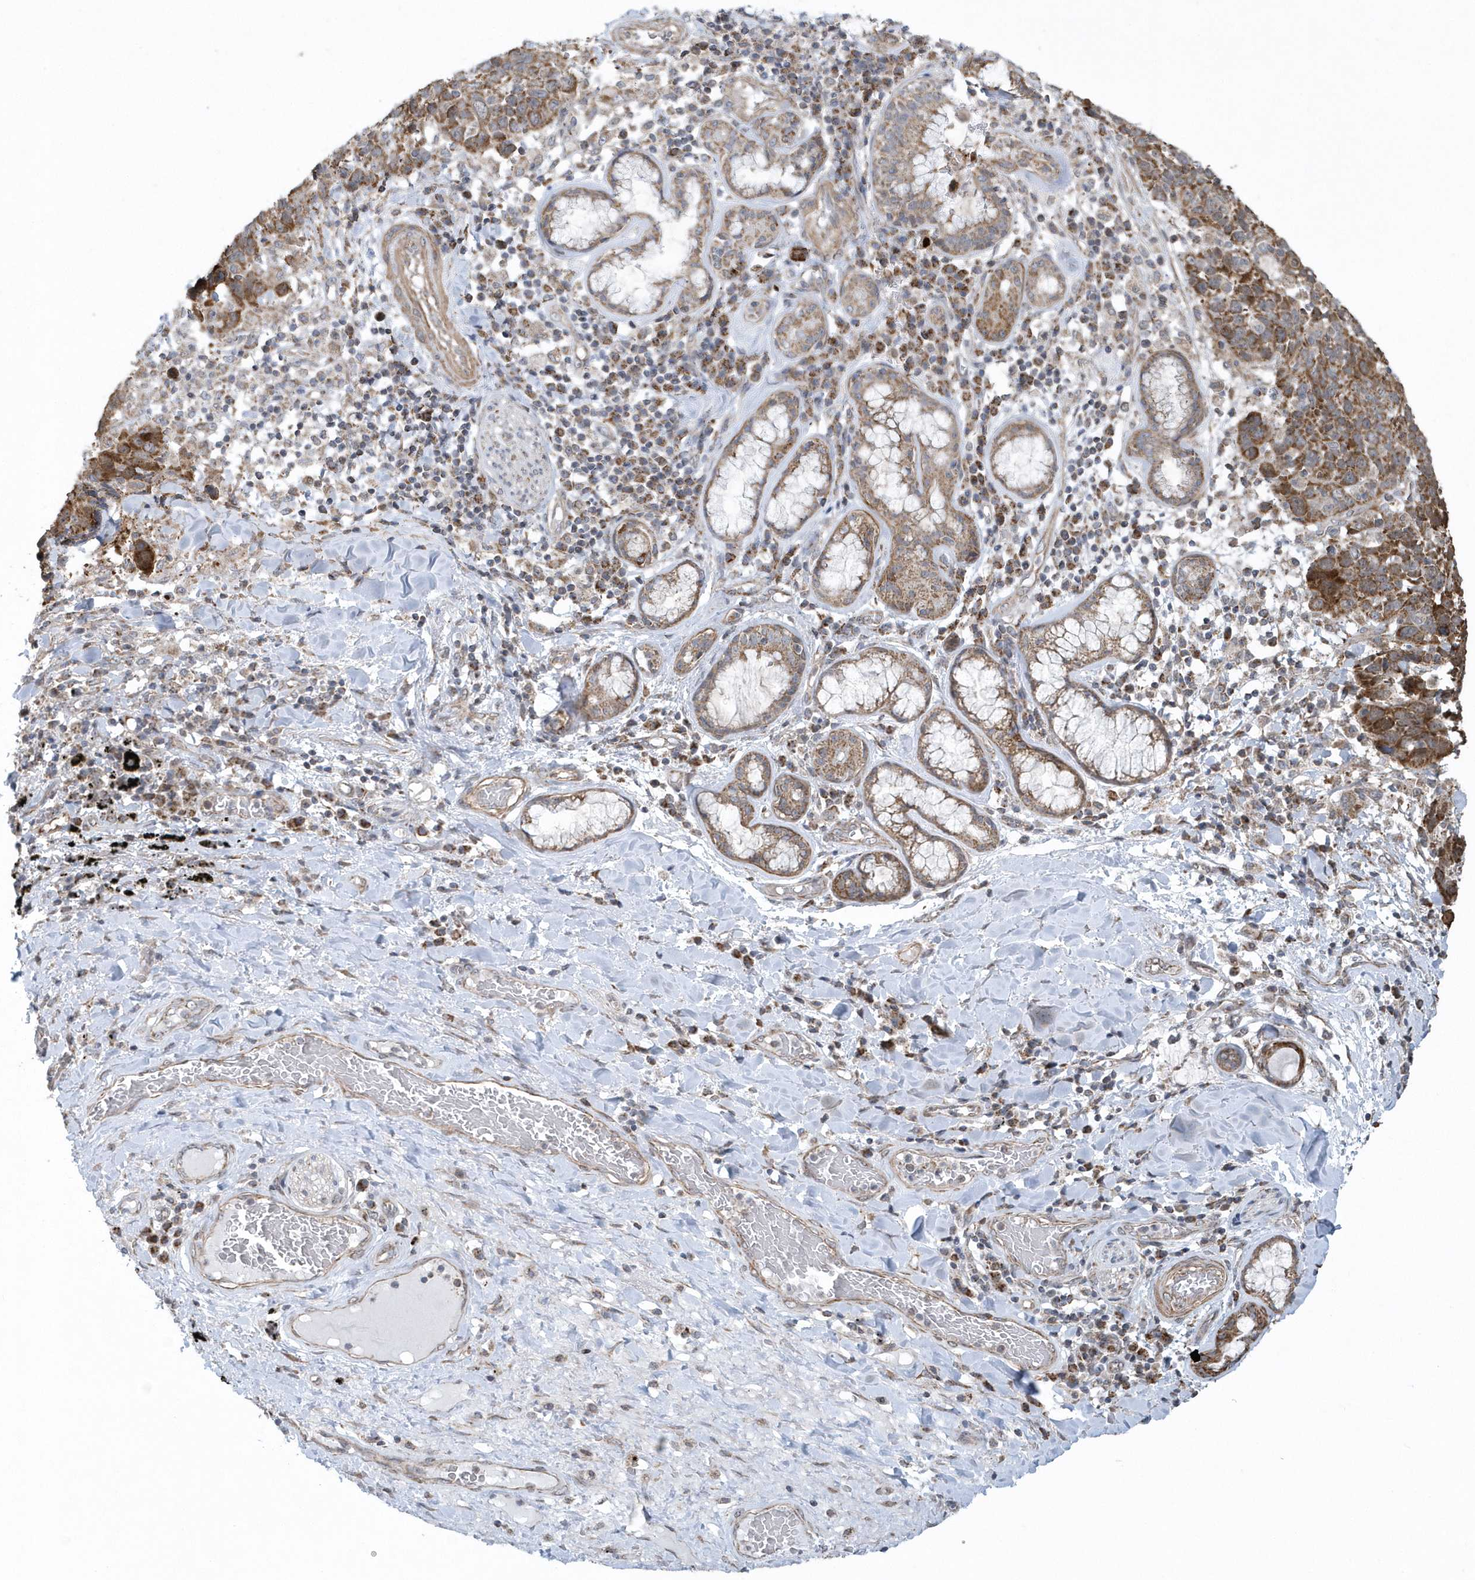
{"staining": {"intensity": "moderate", "quantity": ">75%", "location": "cytoplasmic/membranous"}, "tissue": "lung cancer", "cell_type": "Tumor cells", "image_type": "cancer", "snomed": [{"axis": "morphology", "description": "Squamous cell carcinoma, NOS"}, {"axis": "topography", "description": "Lung"}], "caption": "A high-resolution image shows immunohistochemistry (IHC) staining of lung squamous cell carcinoma, which exhibits moderate cytoplasmic/membranous positivity in about >75% of tumor cells. (DAB (3,3'-diaminobenzidine) IHC with brightfield microscopy, high magnification).", "gene": "SLX9", "patient": {"sex": "male", "age": 66}}